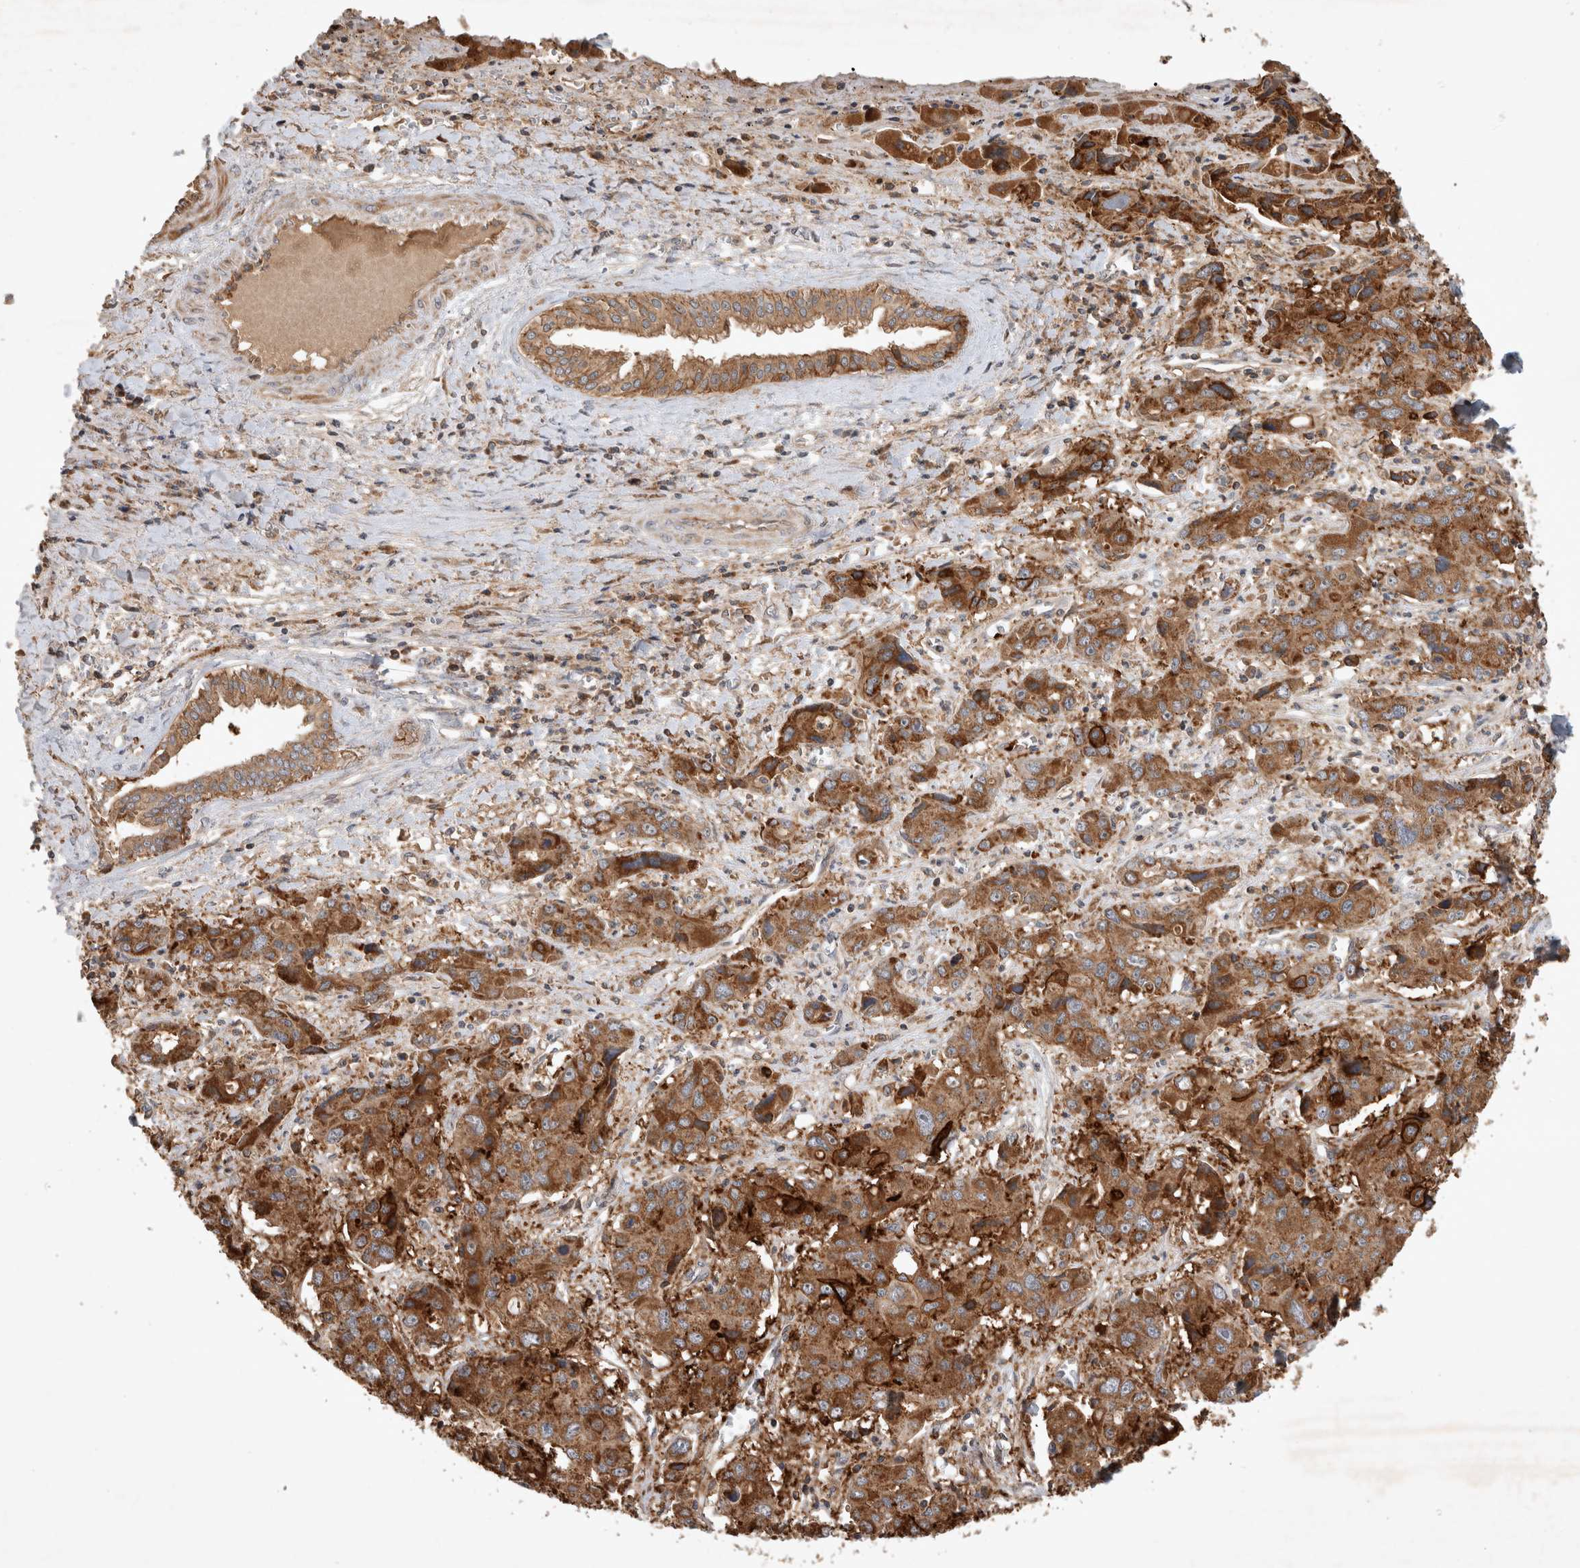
{"staining": {"intensity": "moderate", "quantity": ">75%", "location": "cytoplasmic/membranous"}, "tissue": "liver cancer", "cell_type": "Tumor cells", "image_type": "cancer", "snomed": [{"axis": "morphology", "description": "Cholangiocarcinoma"}, {"axis": "topography", "description": "Liver"}], "caption": "Immunohistochemical staining of human liver cancer (cholangiocarcinoma) exhibits medium levels of moderate cytoplasmic/membranous protein positivity in about >75% of tumor cells. Nuclei are stained in blue.", "gene": "SERAC1", "patient": {"sex": "male", "age": 67}}